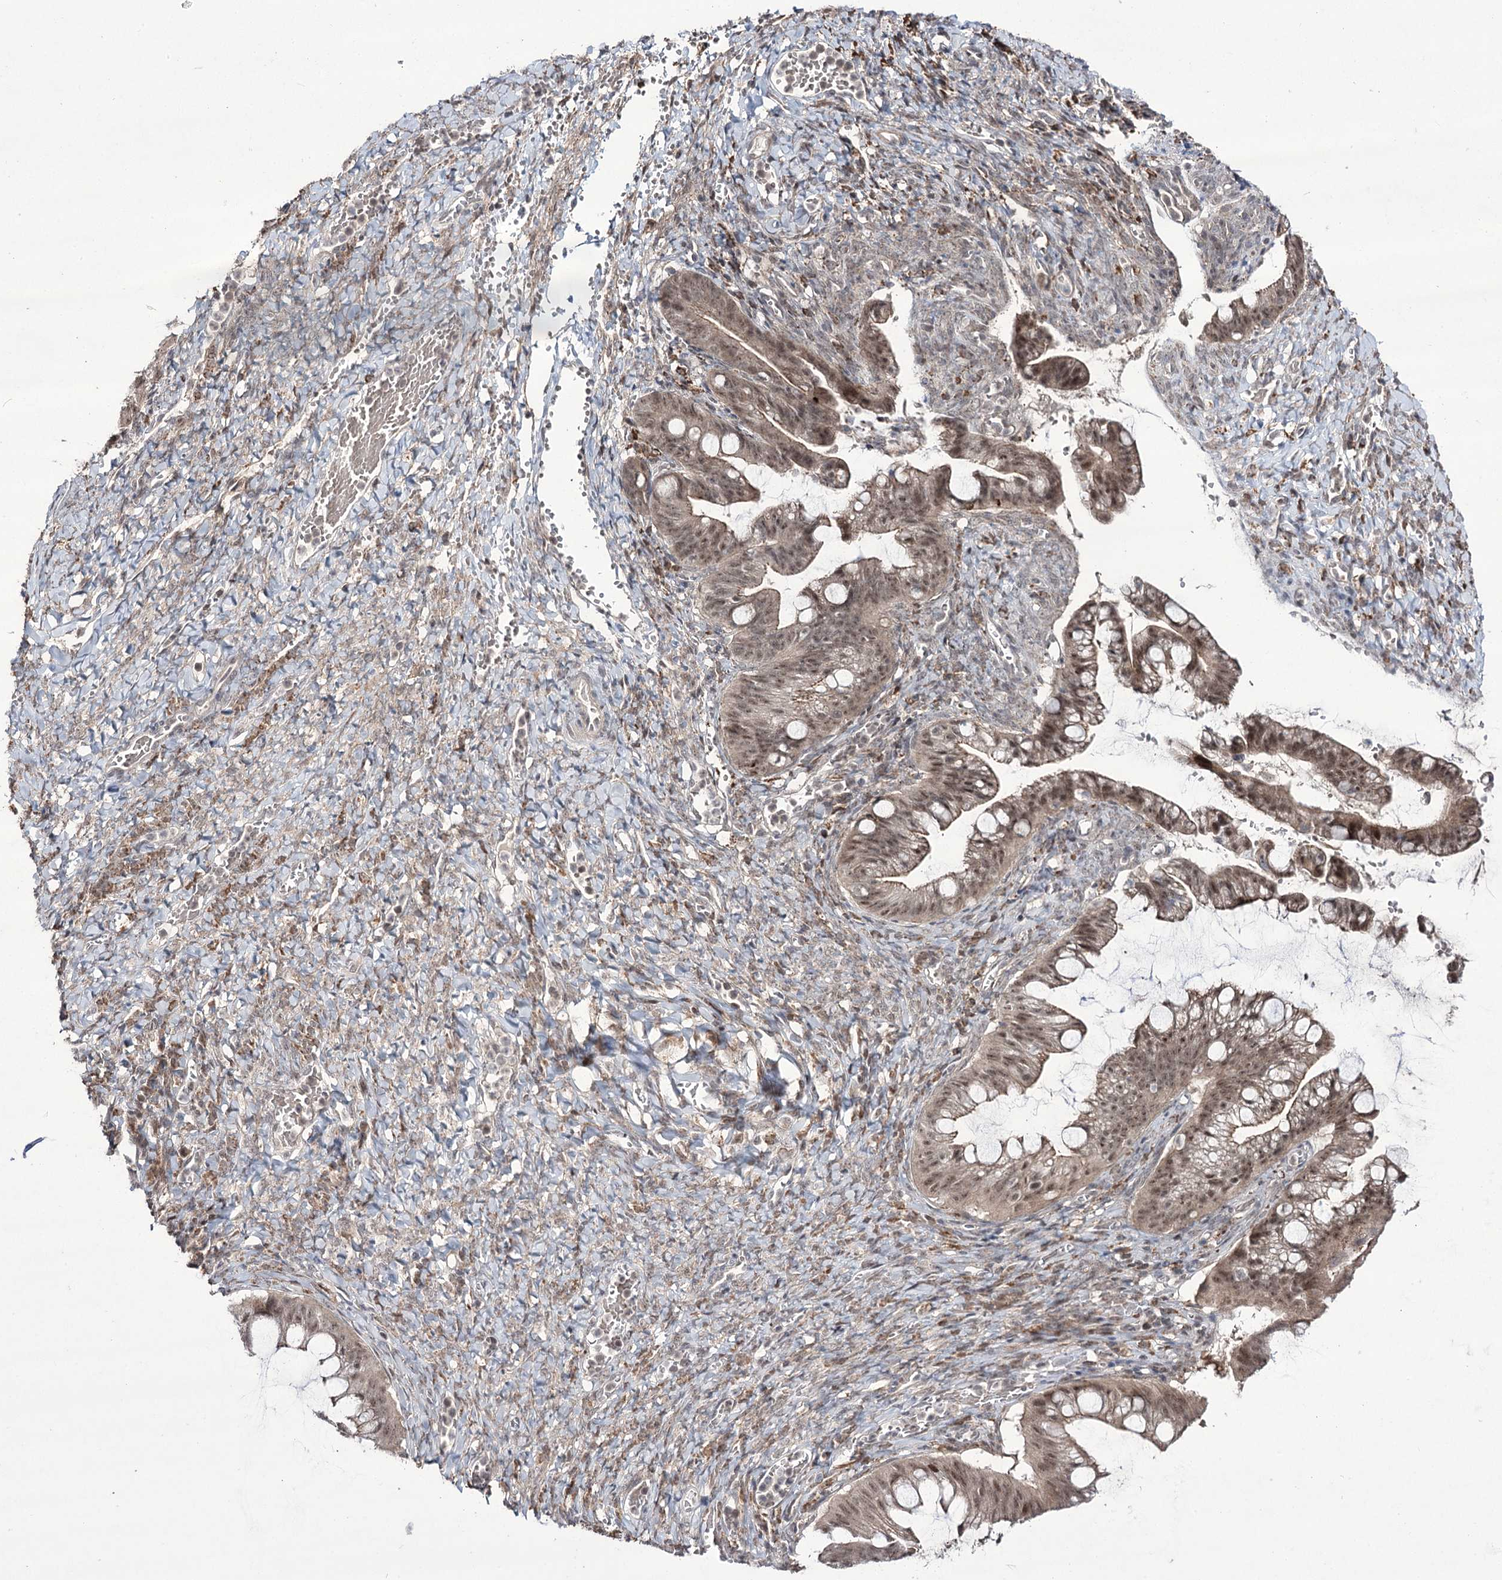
{"staining": {"intensity": "moderate", "quantity": ">75%", "location": "nuclear"}, "tissue": "ovarian cancer", "cell_type": "Tumor cells", "image_type": "cancer", "snomed": [{"axis": "morphology", "description": "Cystadenocarcinoma, mucinous, NOS"}, {"axis": "topography", "description": "Ovary"}], "caption": "Protein expression analysis of ovarian cancer (mucinous cystadenocarcinoma) reveals moderate nuclear positivity in about >75% of tumor cells.", "gene": "HOXC11", "patient": {"sex": "female", "age": 73}}